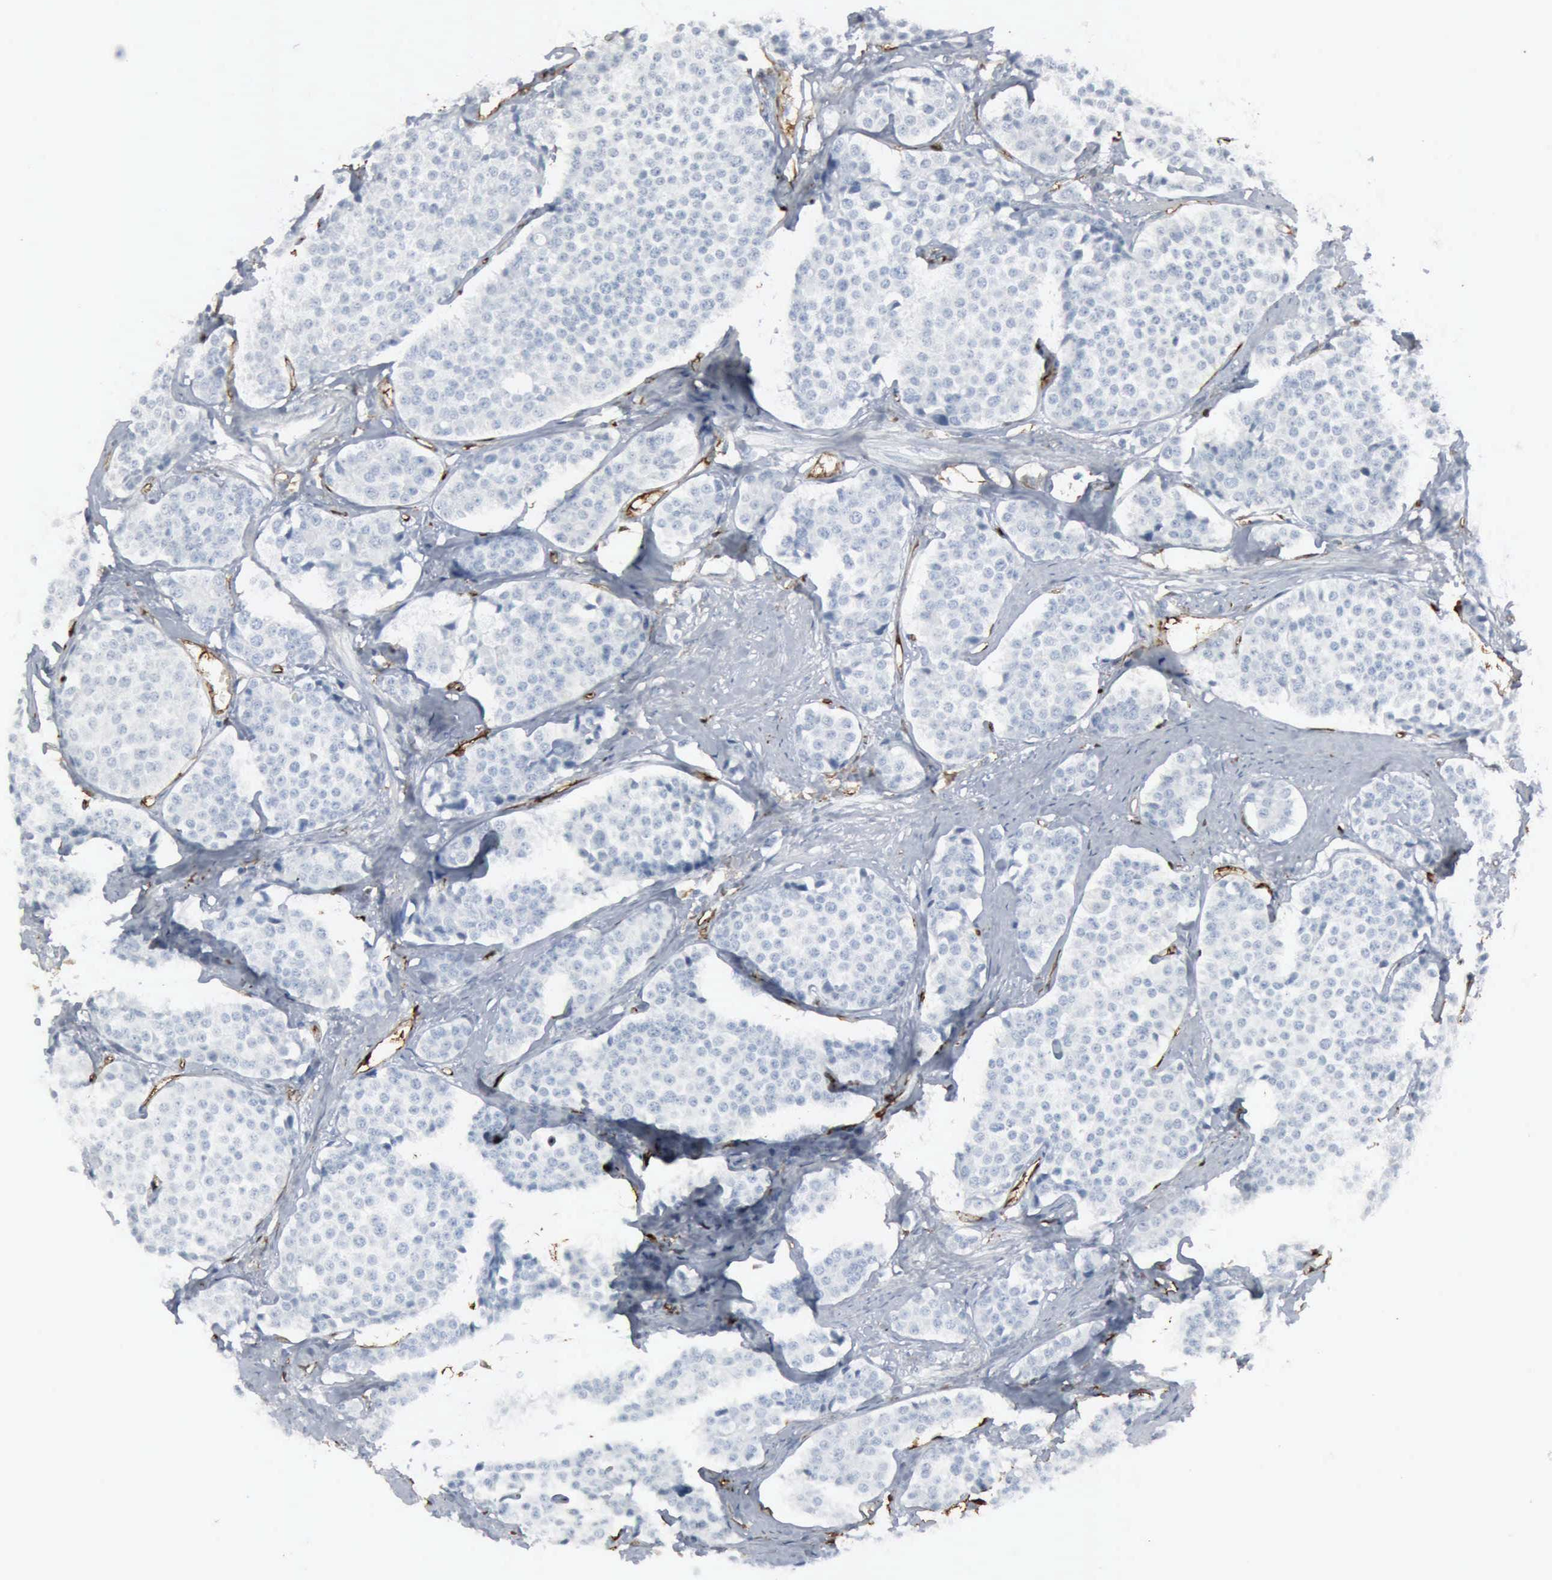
{"staining": {"intensity": "negative", "quantity": "none", "location": "none"}, "tissue": "carcinoid", "cell_type": "Tumor cells", "image_type": "cancer", "snomed": [{"axis": "morphology", "description": "Carcinoid, malignant, NOS"}, {"axis": "topography", "description": "Small intestine"}], "caption": "Malignant carcinoid was stained to show a protein in brown. There is no significant positivity in tumor cells.", "gene": "FSCN1", "patient": {"sex": "male", "age": 60}}